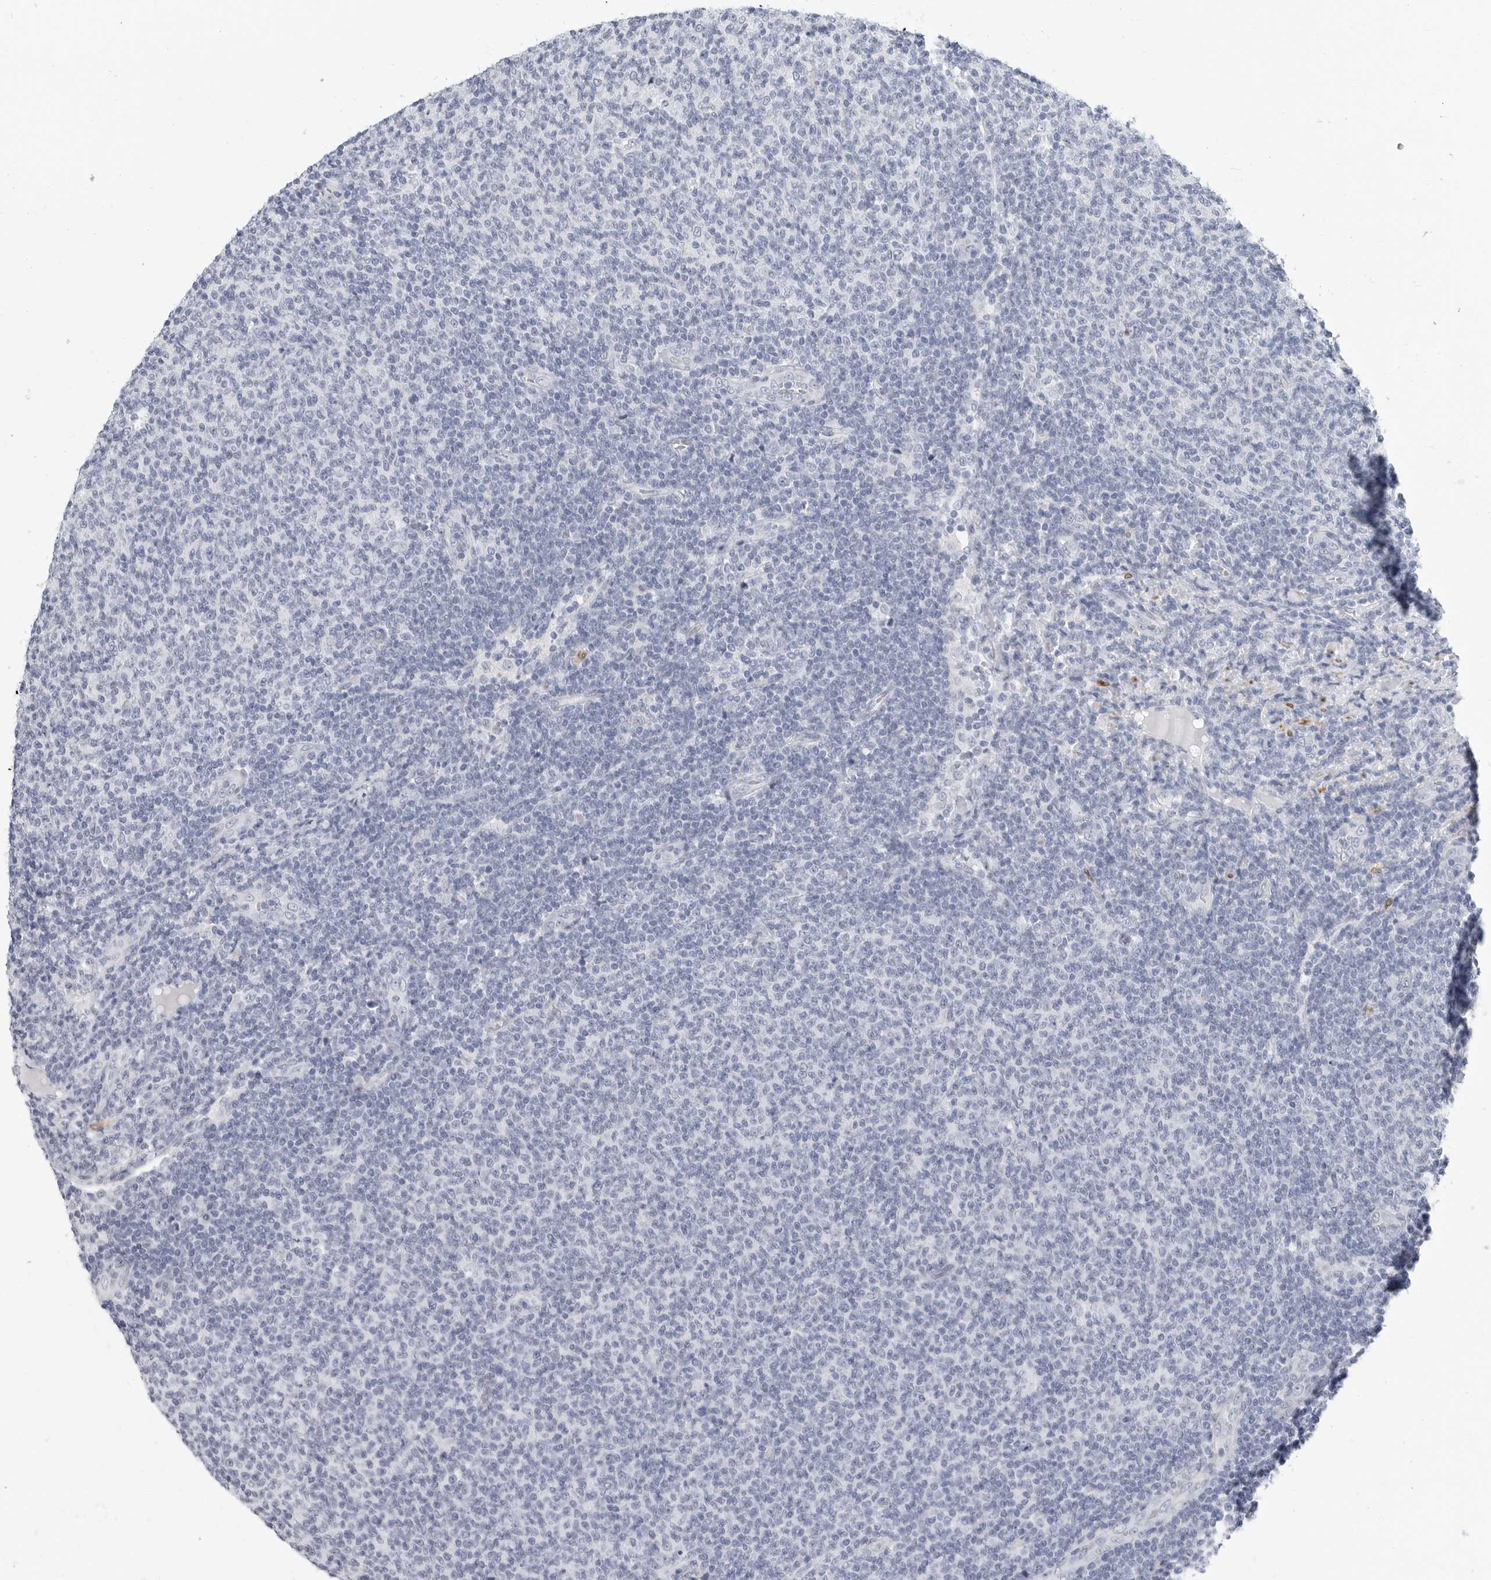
{"staining": {"intensity": "negative", "quantity": "none", "location": "none"}, "tissue": "lymphoma", "cell_type": "Tumor cells", "image_type": "cancer", "snomed": [{"axis": "morphology", "description": "Malignant lymphoma, non-Hodgkin's type, Low grade"}, {"axis": "topography", "description": "Lymph node"}], "caption": "This is an immunohistochemistry (IHC) histopathology image of human low-grade malignant lymphoma, non-Hodgkin's type. There is no positivity in tumor cells.", "gene": "PLN", "patient": {"sex": "male", "age": 66}}